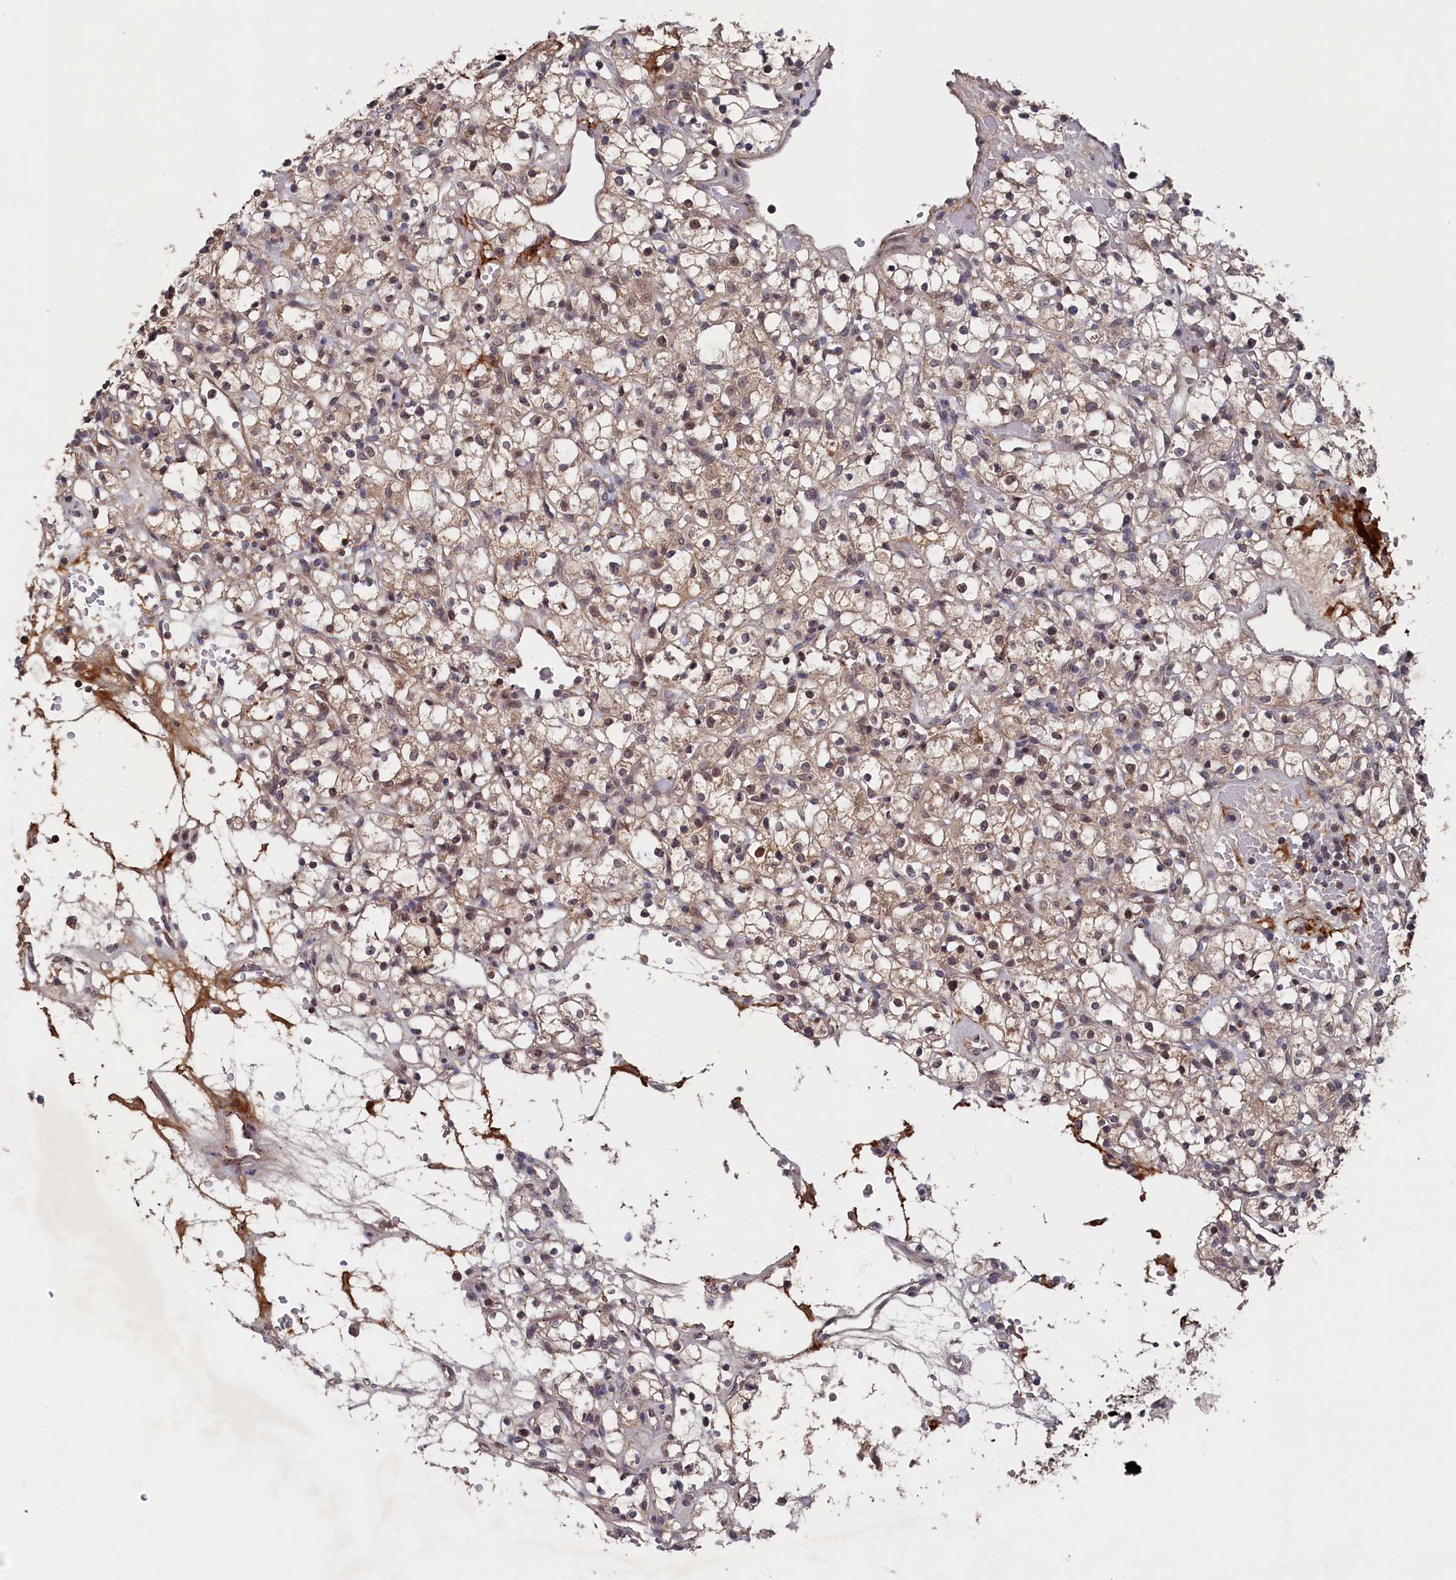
{"staining": {"intensity": "weak", "quantity": ">75%", "location": "cytoplasmic/membranous,nuclear"}, "tissue": "renal cancer", "cell_type": "Tumor cells", "image_type": "cancer", "snomed": [{"axis": "morphology", "description": "Adenocarcinoma, NOS"}, {"axis": "topography", "description": "Kidney"}], "caption": "Immunohistochemistry photomicrograph of neoplastic tissue: human renal cancer (adenocarcinoma) stained using immunohistochemistry displays low levels of weak protein expression localized specifically in the cytoplasmic/membranous and nuclear of tumor cells, appearing as a cytoplasmic/membranous and nuclear brown color.", "gene": "TMC5", "patient": {"sex": "female", "age": 59}}